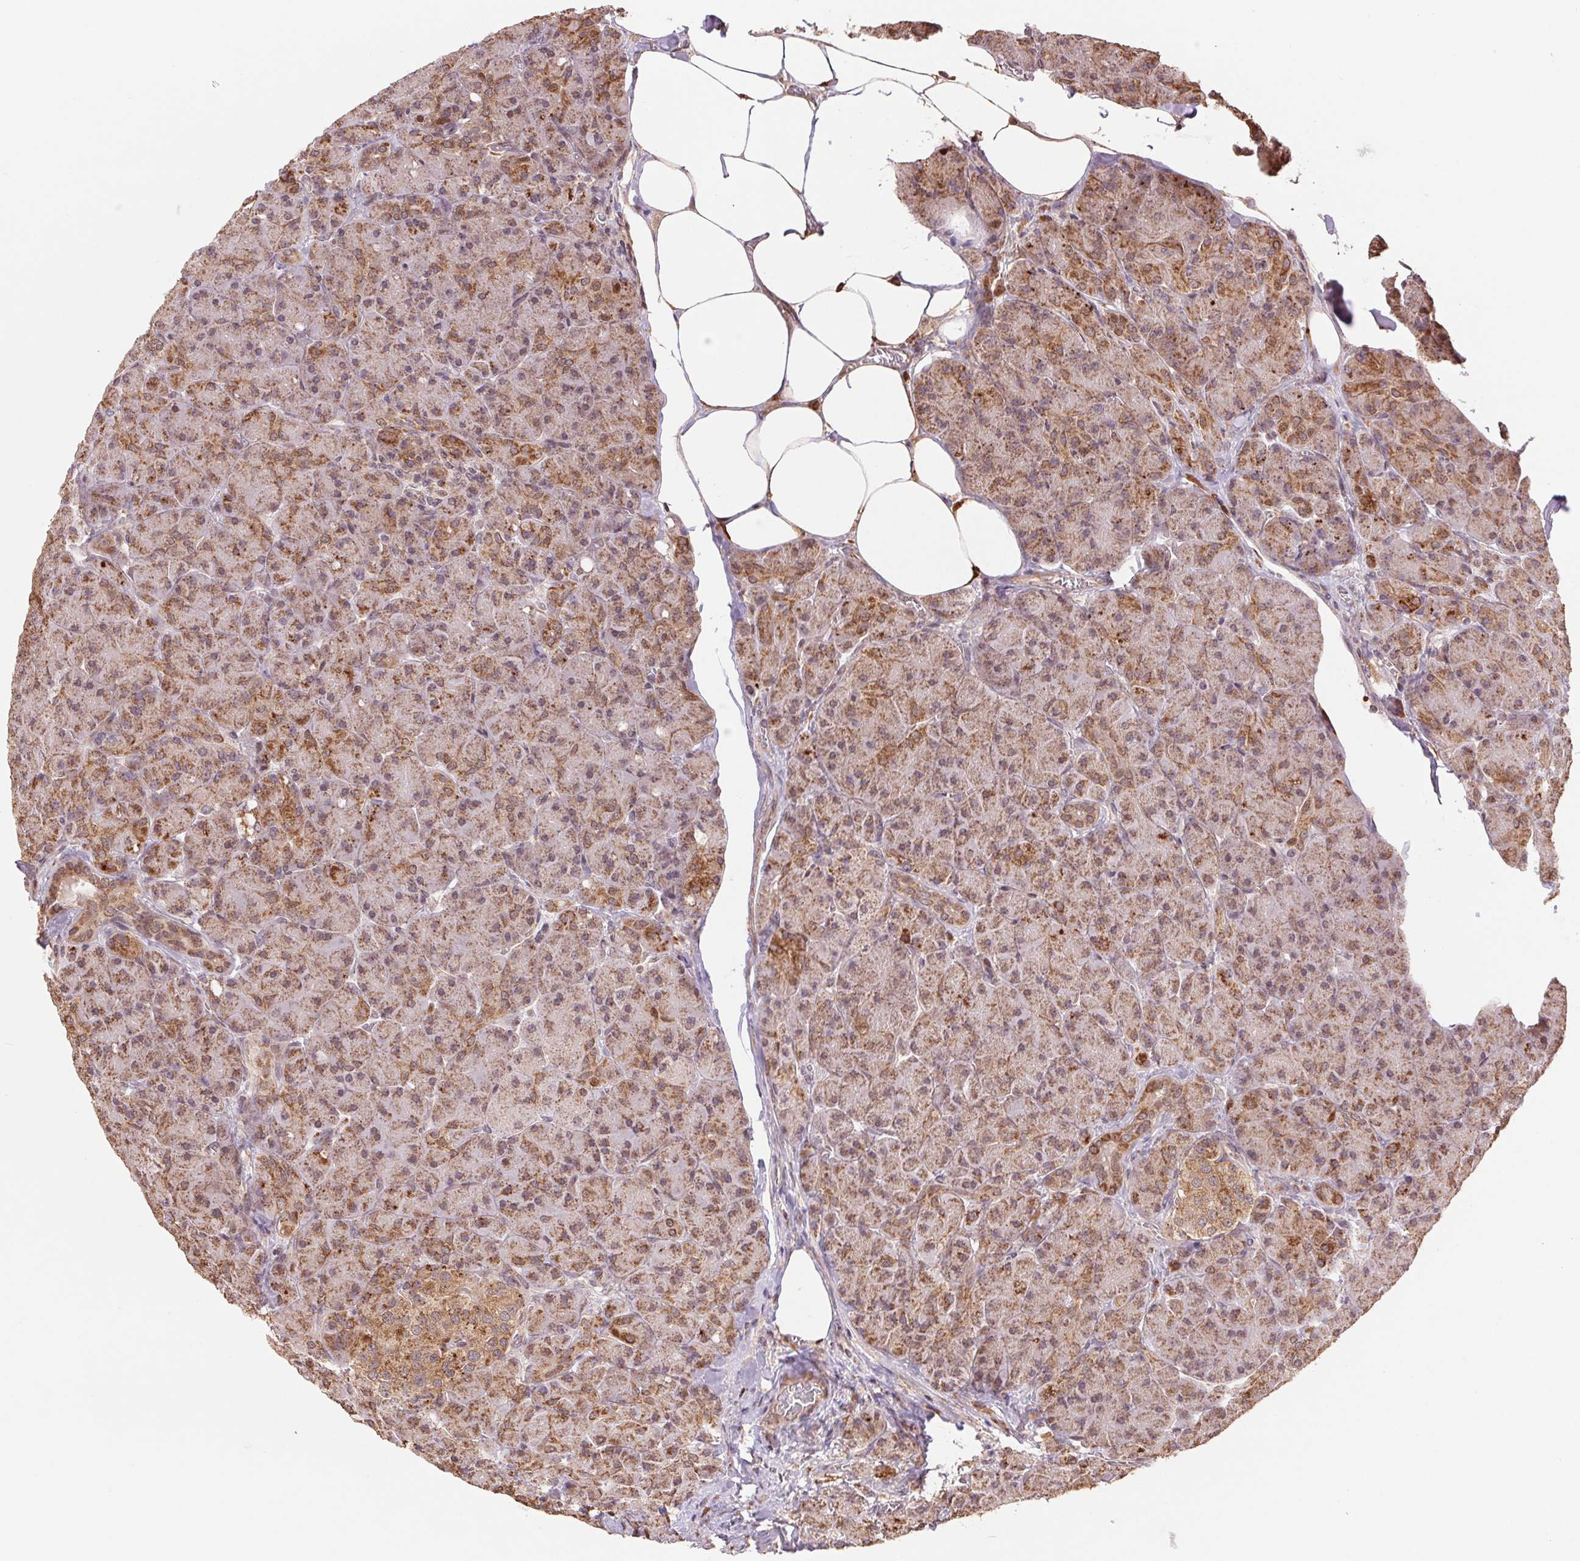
{"staining": {"intensity": "moderate", "quantity": ">75%", "location": "cytoplasmic/membranous"}, "tissue": "pancreas", "cell_type": "Exocrine glandular cells", "image_type": "normal", "snomed": [{"axis": "morphology", "description": "Normal tissue, NOS"}, {"axis": "topography", "description": "Pancreas"}], "caption": "This image exhibits benign pancreas stained with IHC to label a protein in brown. The cytoplasmic/membranous of exocrine glandular cells show moderate positivity for the protein. Nuclei are counter-stained blue.", "gene": "PDHA1", "patient": {"sex": "male", "age": 55}}